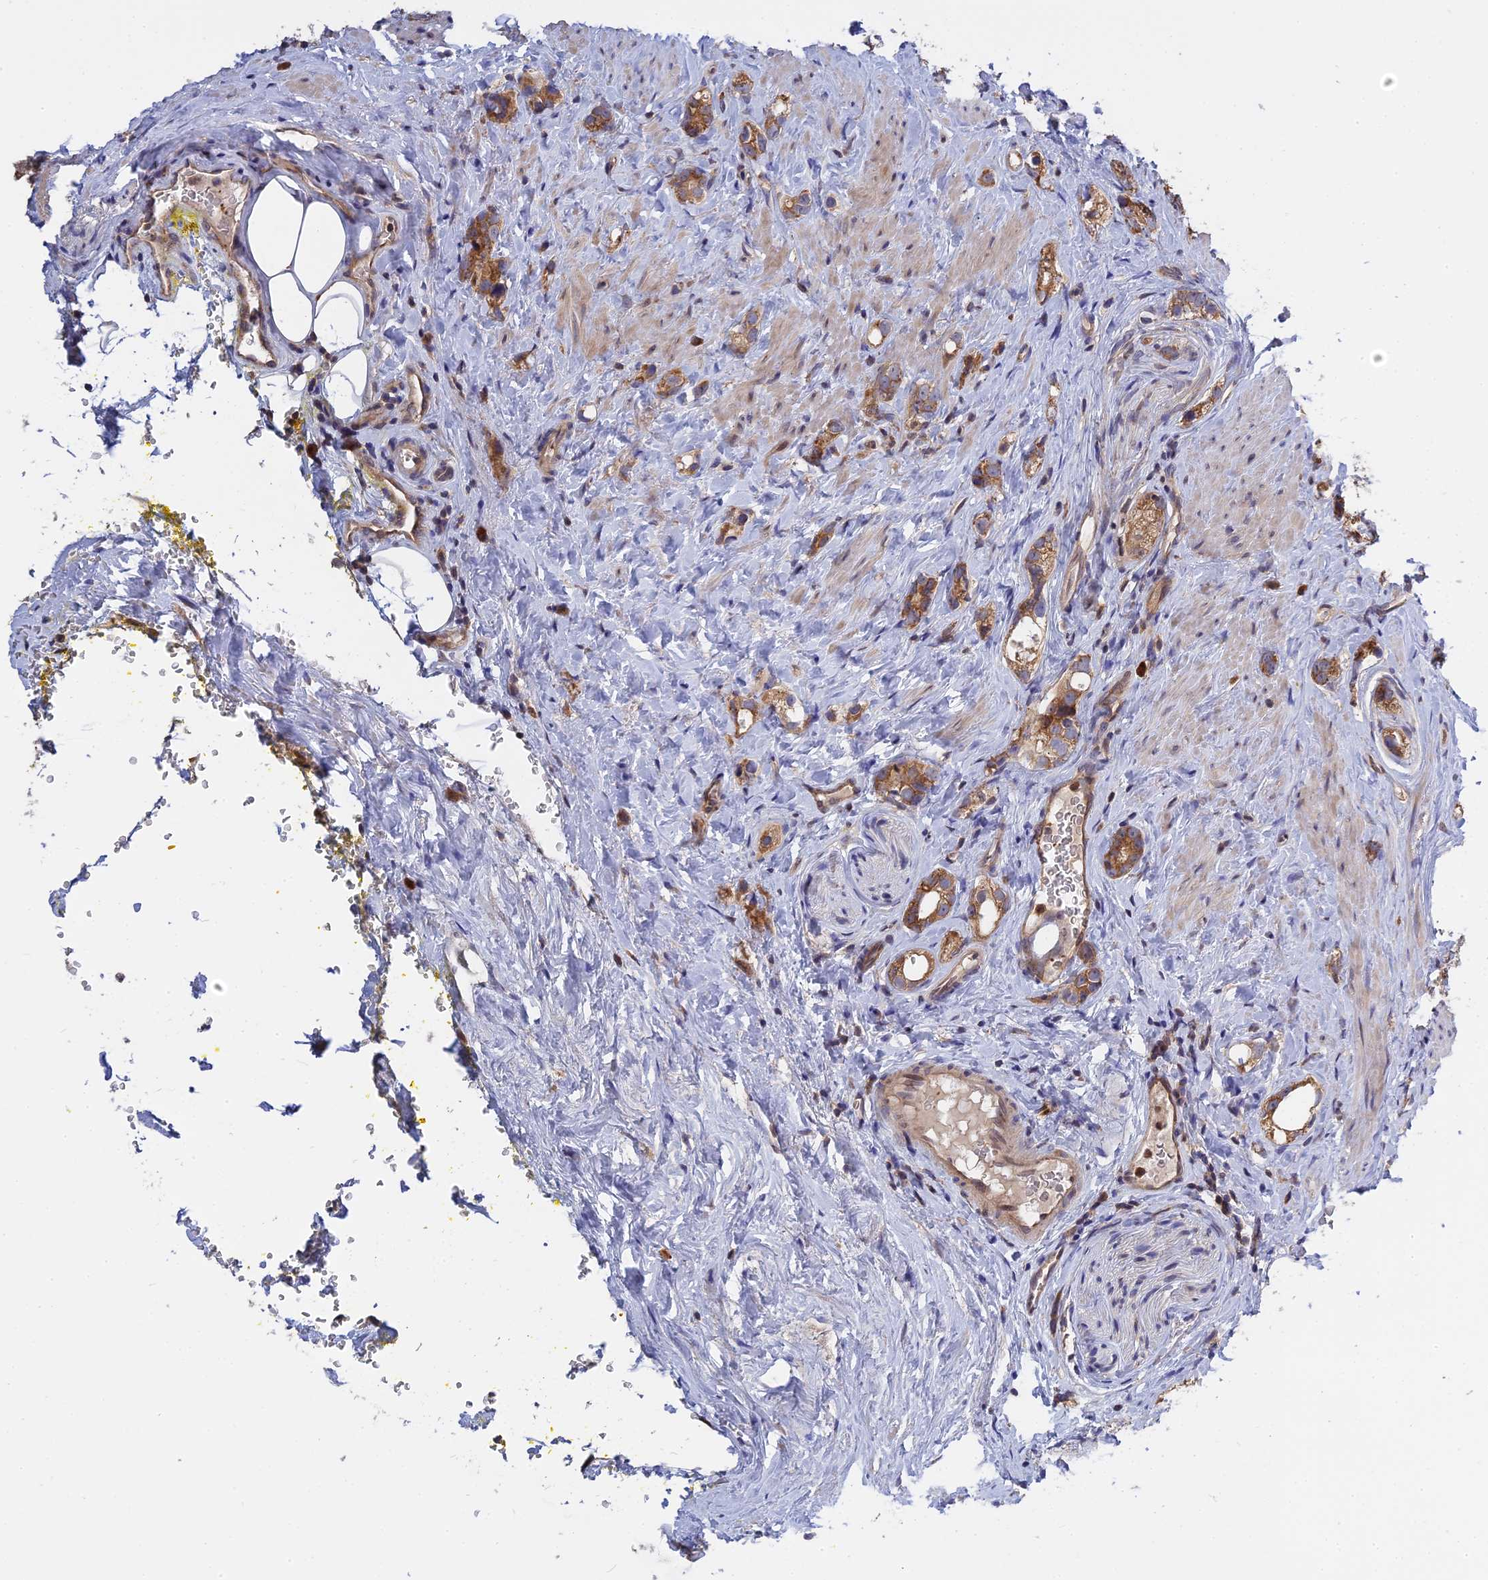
{"staining": {"intensity": "moderate", "quantity": "25%-75%", "location": "cytoplasmic/membranous"}, "tissue": "prostate cancer", "cell_type": "Tumor cells", "image_type": "cancer", "snomed": [{"axis": "morphology", "description": "Adenocarcinoma, High grade"}, {"axis": "topography", "description": "Prostate"}], "caption": "Tumor cells show moderate cytoplasmic/membranous staining in approximately 25%-75% of cells in prostate cancer (high-grade adenocarcinoma). The protein is stained brown, and the nuclei are stained in blue (DAB IHC with brightfield microscopy, high magnification).", "gene": "IL21R", "patient": {"sex": "male", "age": 63}}